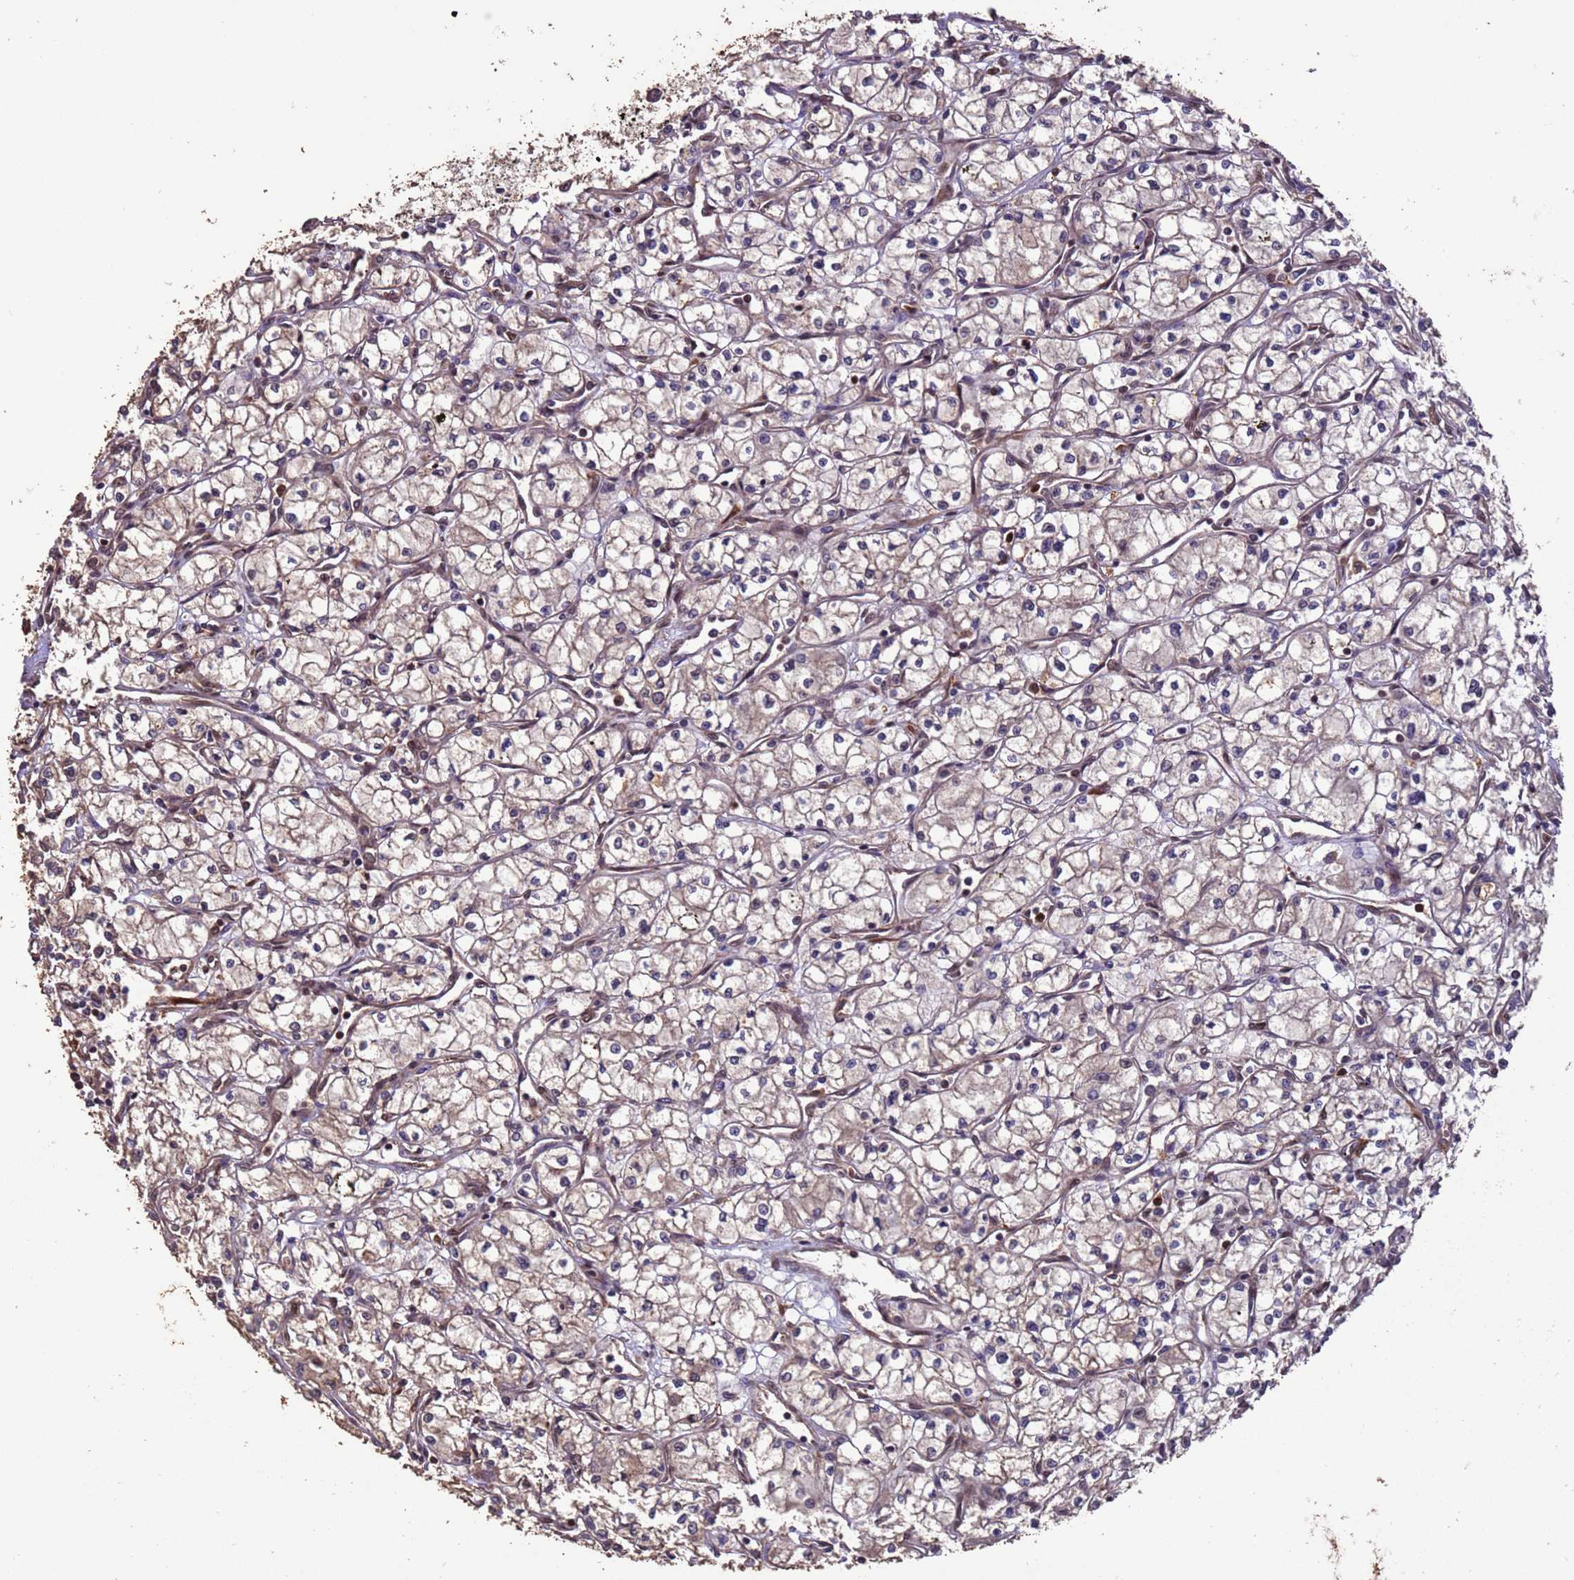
{"staining": {"intensity": "weak", "quantity": ">75%", "location": "cytoplasmic/membranous,nuclear"}, "tissue": "renal cancer", "cell_type": "Tumor cells", "image_type": "cancer", "snomed": [{"axis": "morphology", "description": "Adenocarcinoma, NOS"}, {"axis": "topography", "description": "Kidney"}], "caption": "Protein expression analysis of human adenocarcinoma (renal) reveals weak cytoplasmic/membranous and nuclear staining in about >75% of tumor cells.", "gene": "VSTM4", "patient": {"sex": "male", "age": 59}}